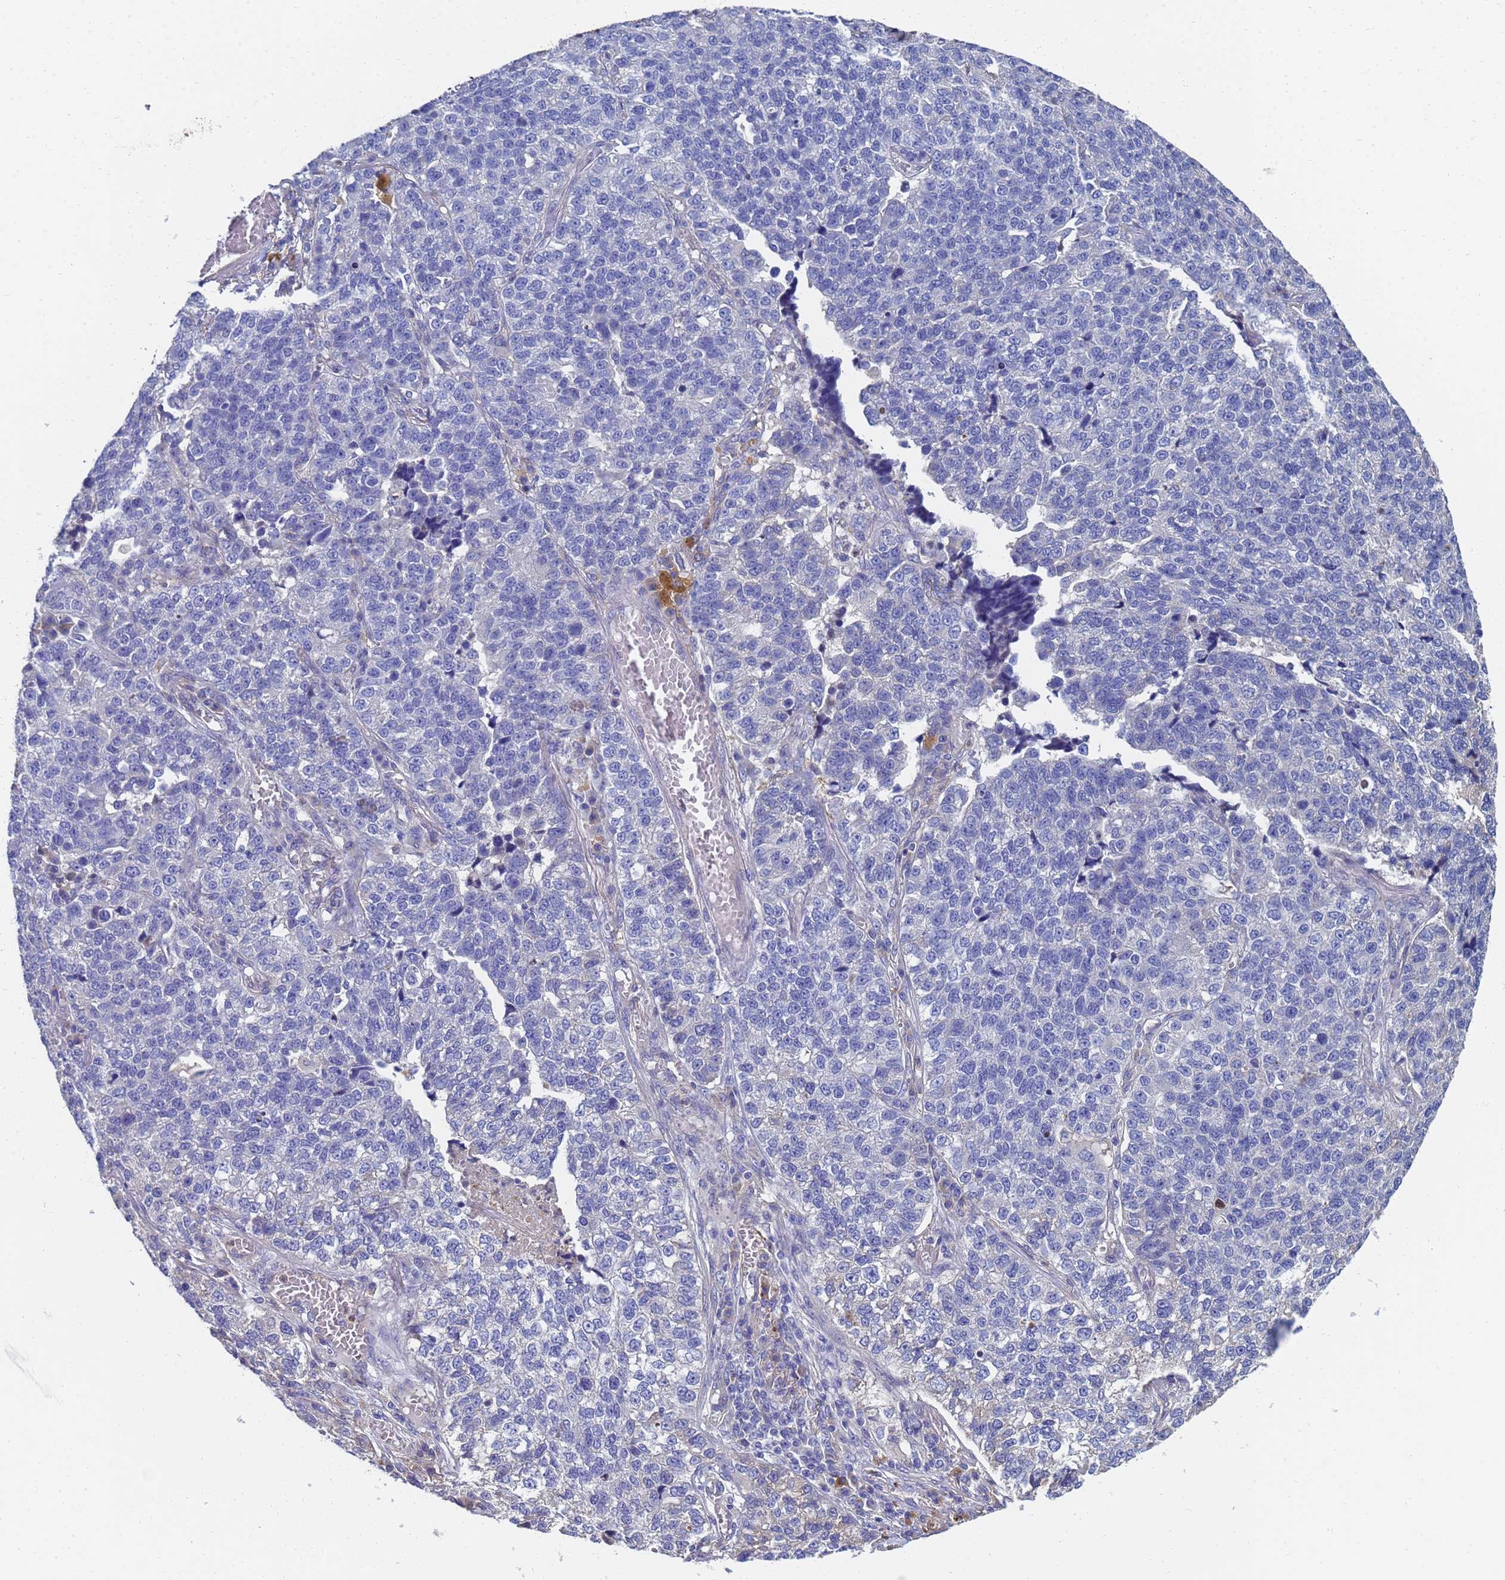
{"staining": {"intensity": "negative", "quantity": "none", "location": "none"}, "tissue": "lung cancer", "cell_type": "Tumor cells", "image_type": "cancer", "snomed": [{"axis": "morphology", "description": "Adenocarcinoma, NOS"}, {"axis": "topography", "description": "Lung"}], "caption": "An IHC photomicrograph of lung cancer is shown. There is no staining in tumor cells of lung cancer.", "gene": "LBX2", "patient": {"sex": "male", "age": 49}}